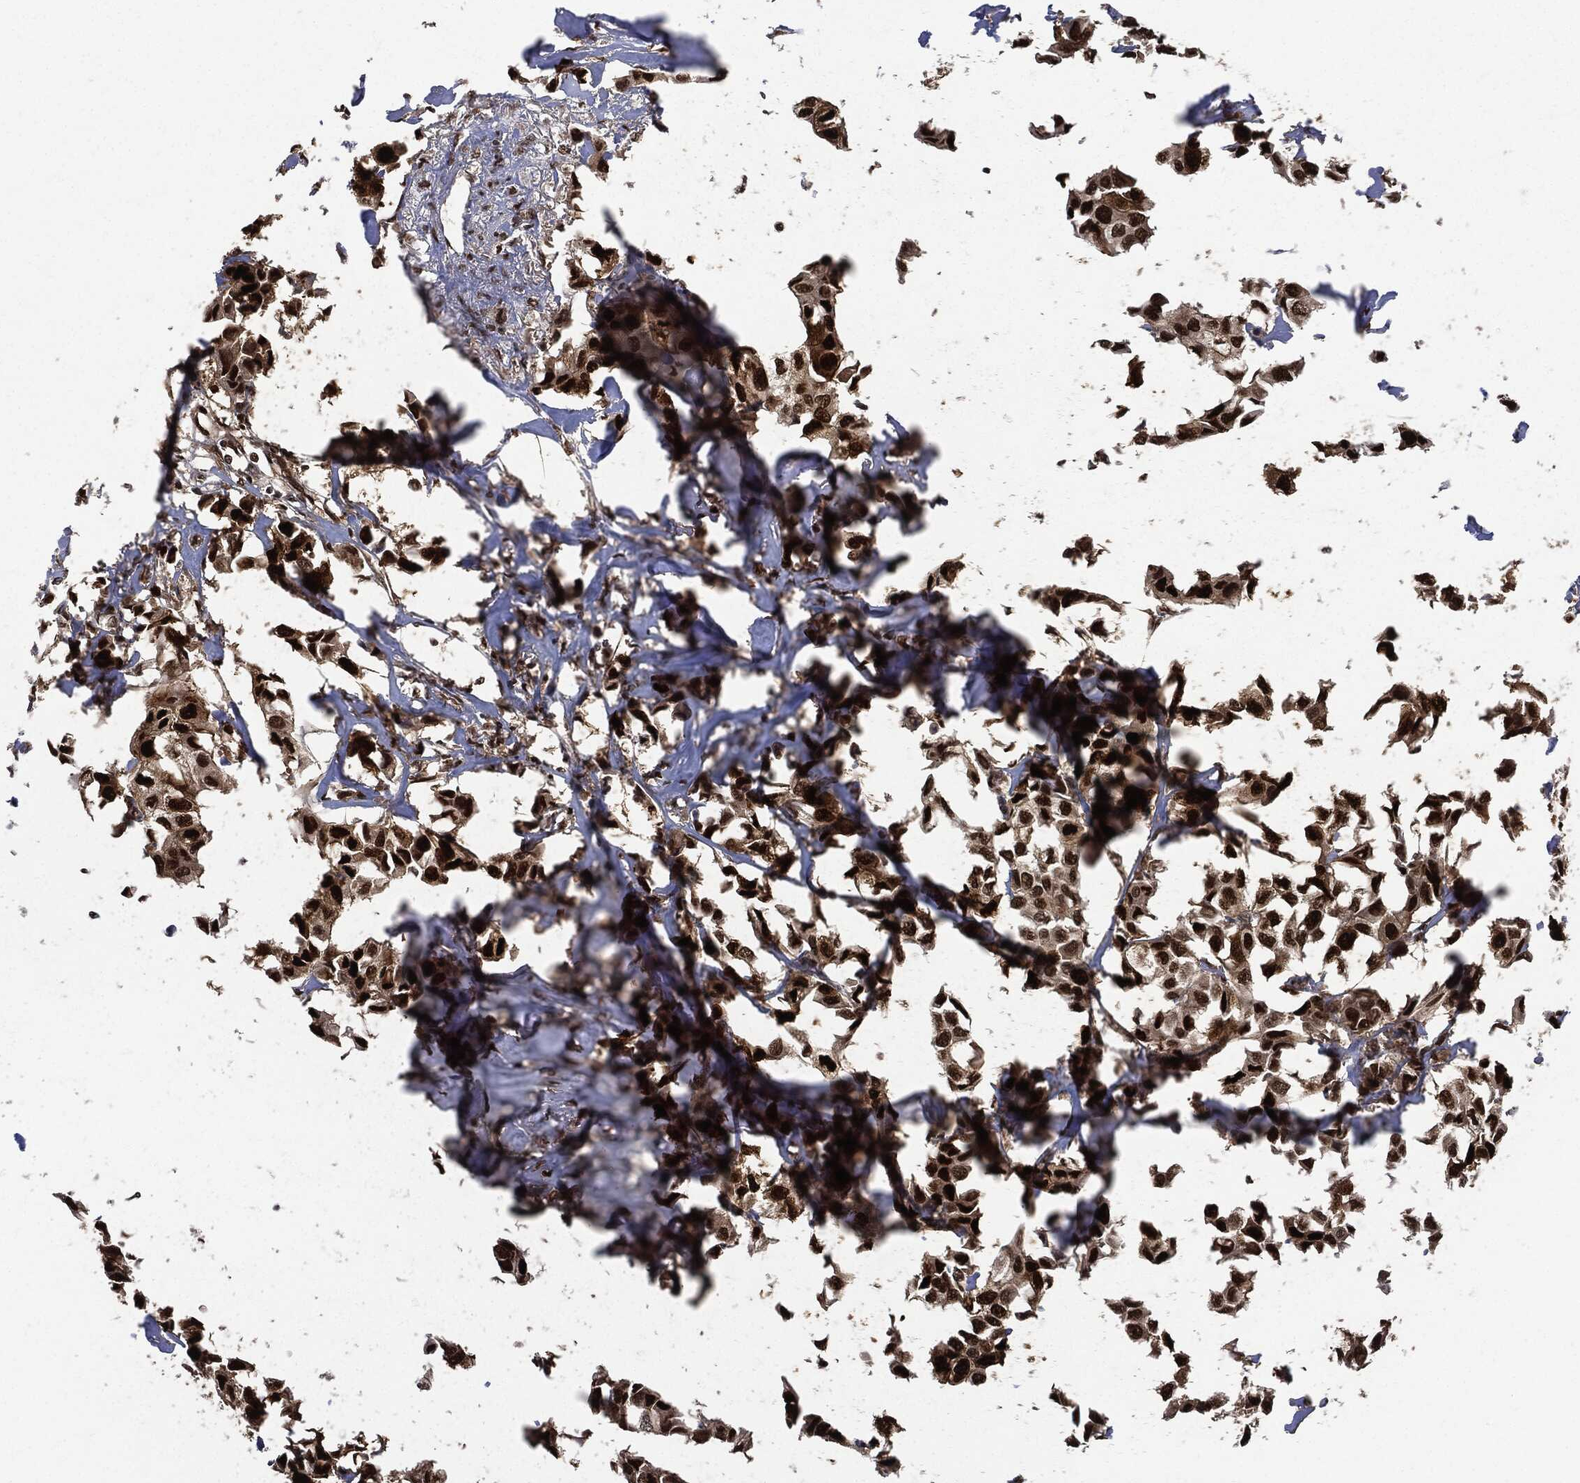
{"staining": {"intensity": "strong", "quantity": ">75%", "location": "nuclear"}, "tissue": "breast cancer", "cell_type": "Tumor cells", "image_type": "cancer", "snomed": [{"axis": "morphology", "description": "Duct carcinoma"}, {"axis": "topography", "description": "Breast"}], "caption": "Immunohistochemical staining of human breast intraductal carcinoma reveals high levels of strong nuclear positivity in about >75% of tumor cells.", "gene": "PCNA", "patient": {"sex": "female", "age": 80}}